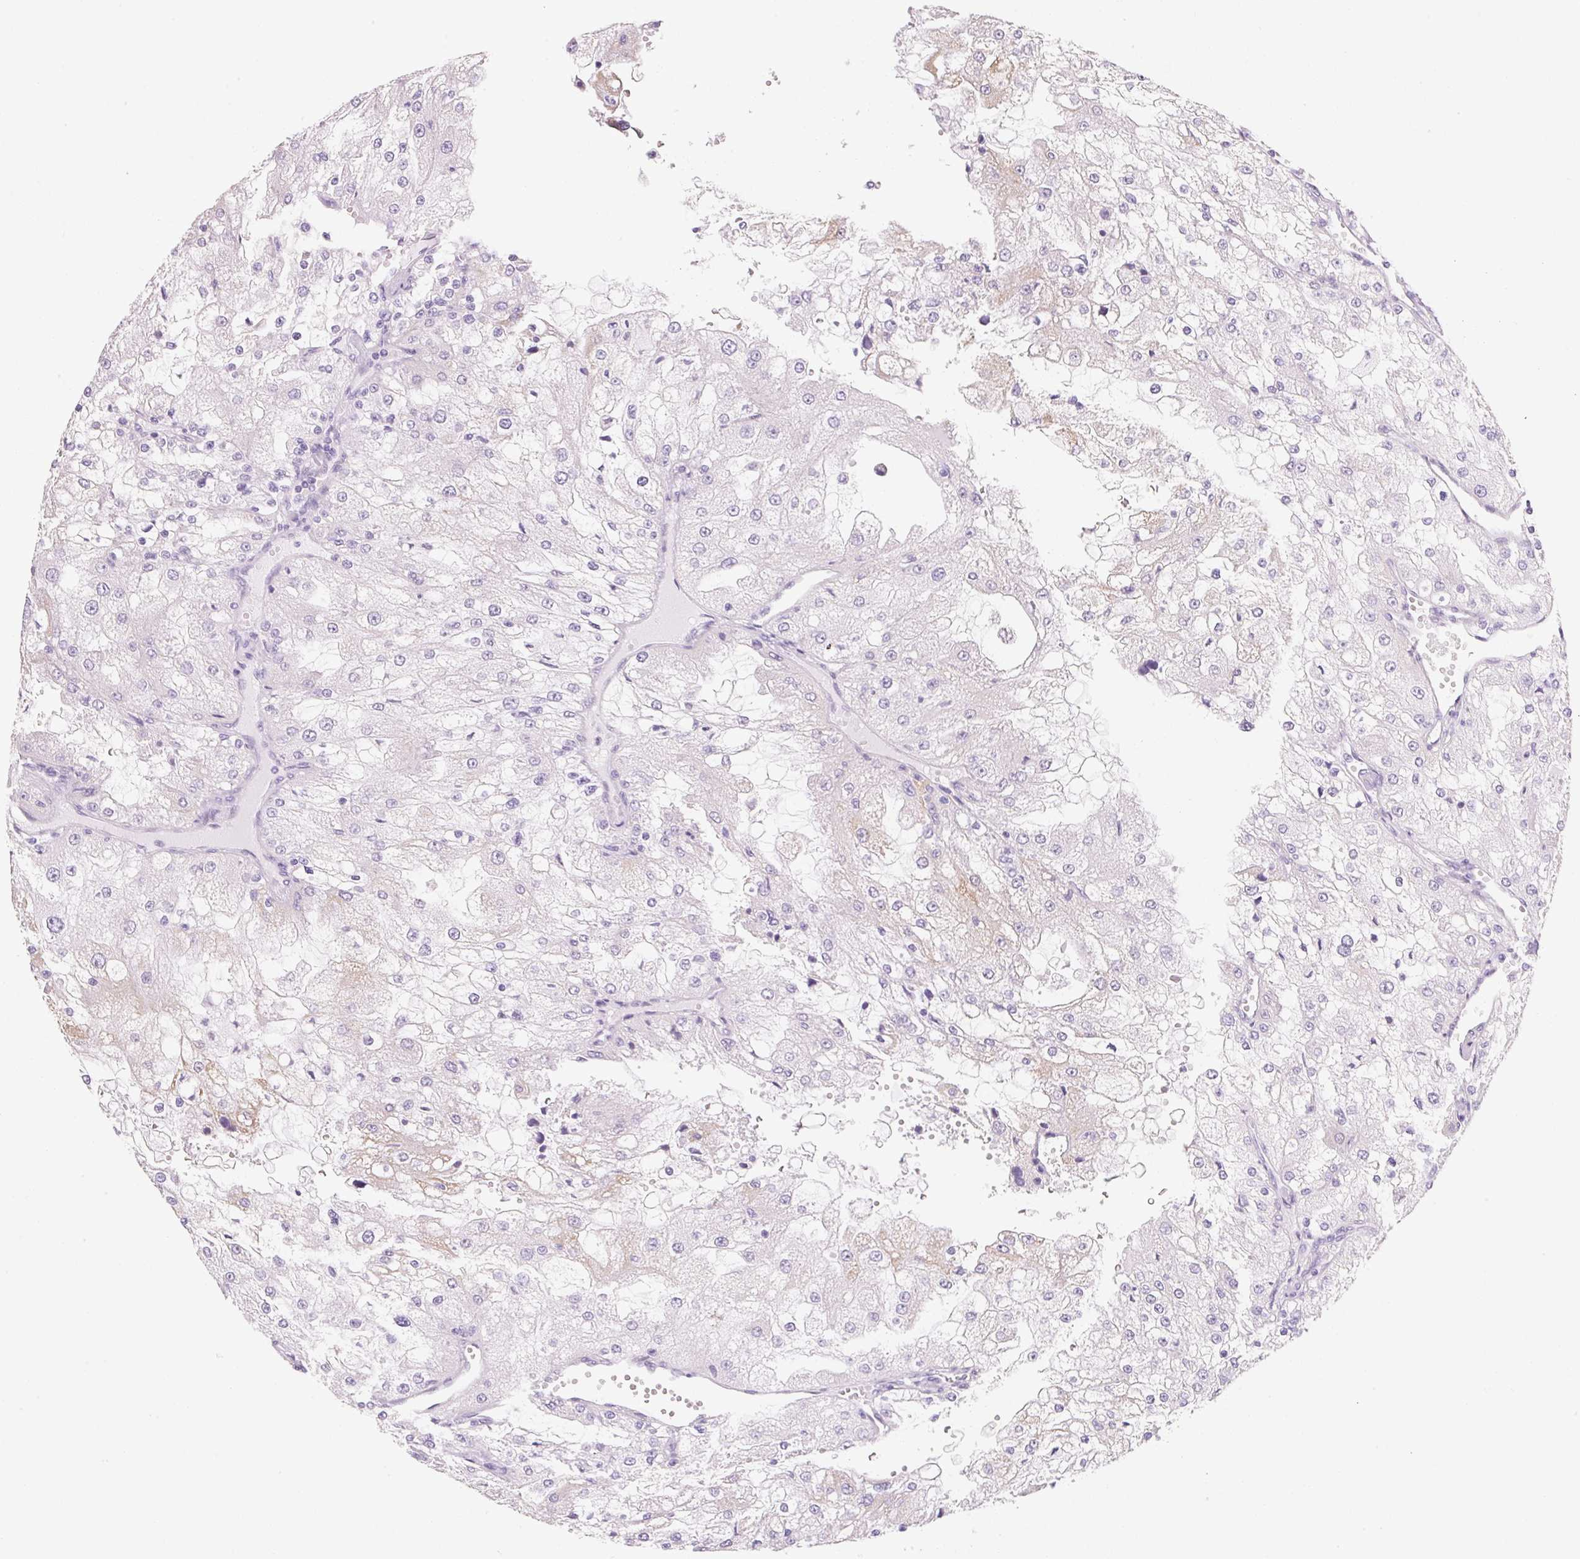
{"staining": {"intensity": "negative", "quantity": "none", "location": "none"}, "tissue": "renal cancer", "cell_type": "Tumor cells", "image_type": "cancer", "snomed": [{"axis": "morphology", "description": "Adenocarcinoma, NOS"}, {"axis": "topography", "description": "Kidney"}], "caption": "Protein analysis of adenocarcinoma (renal) exhibits no significant positivity in tumor cells.", "gene": "SYNE3", "patient": {"sex": "female", "age": 74}}